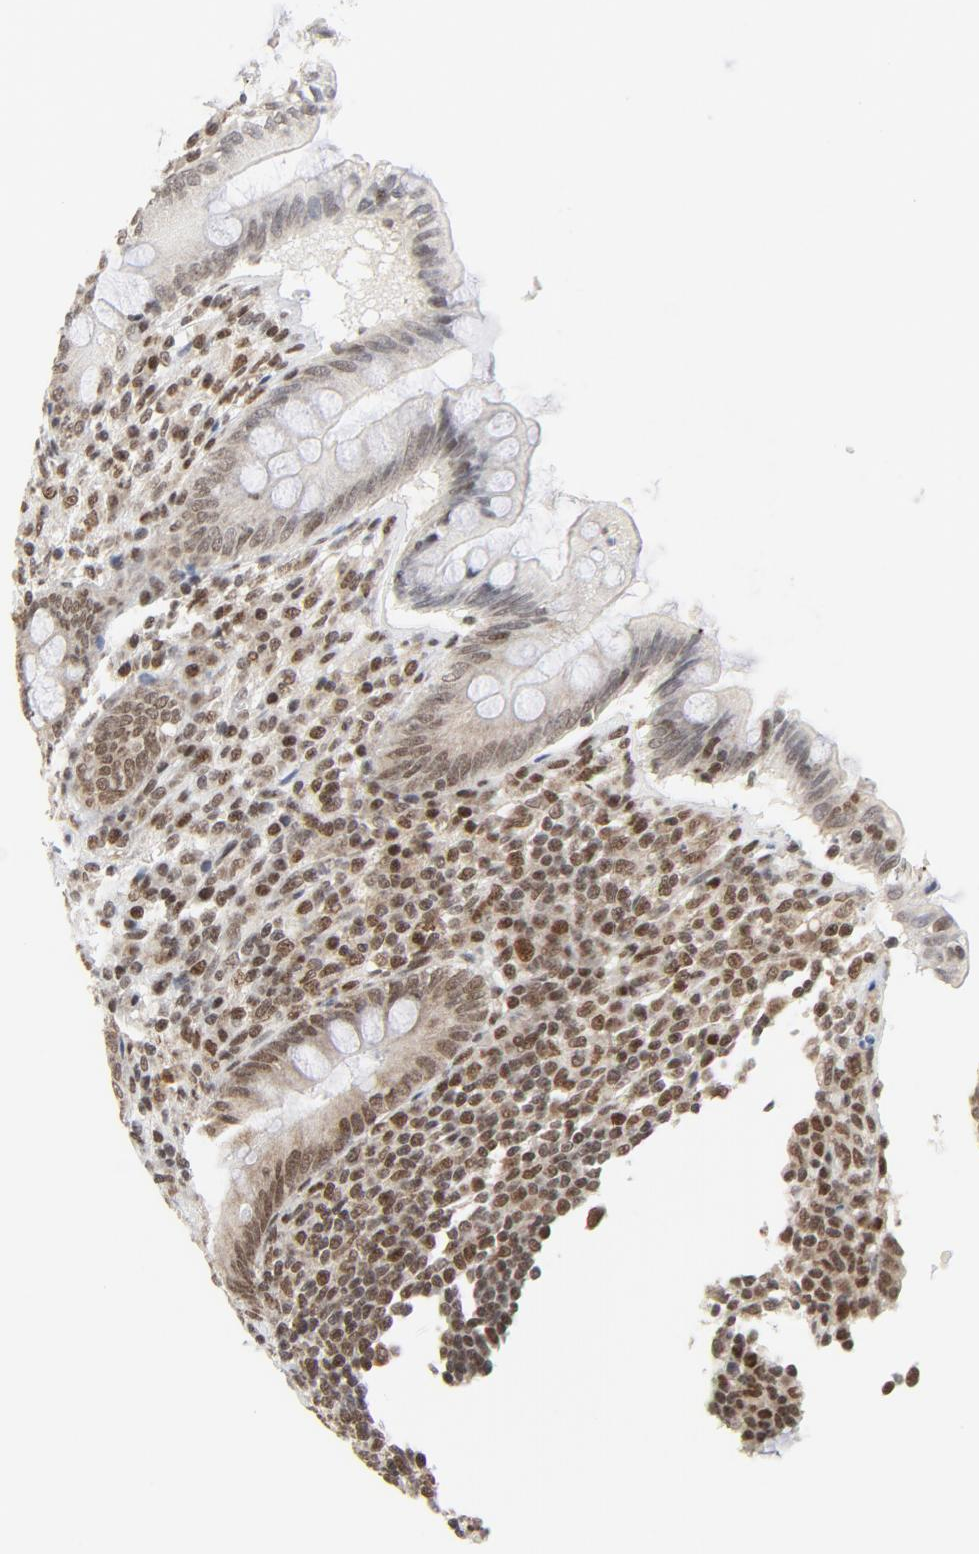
{"staining": {"intensity": "strong", "quantity": ">75%", "location": "nuclear"}, "tissue": "appendix", "cell_type": "Glandular cells", "image_type": "normal", "snomed": [{"axis": "morphology", "description": "Normal tissue, NOS"}, {"axis": "topography", "description": "Appendix"}], "caption": "Immunohistochemistry (IHC) histopathology image of unremarkable appendix: appendix stained using immunohistochemistry reveals high levels of strong protein expression localized specifically in the nuclear of glandular cells, appearing as a nuclear brown color.", "gene": "ERCC1", "patient": {"sex": "female", "age": 66}}